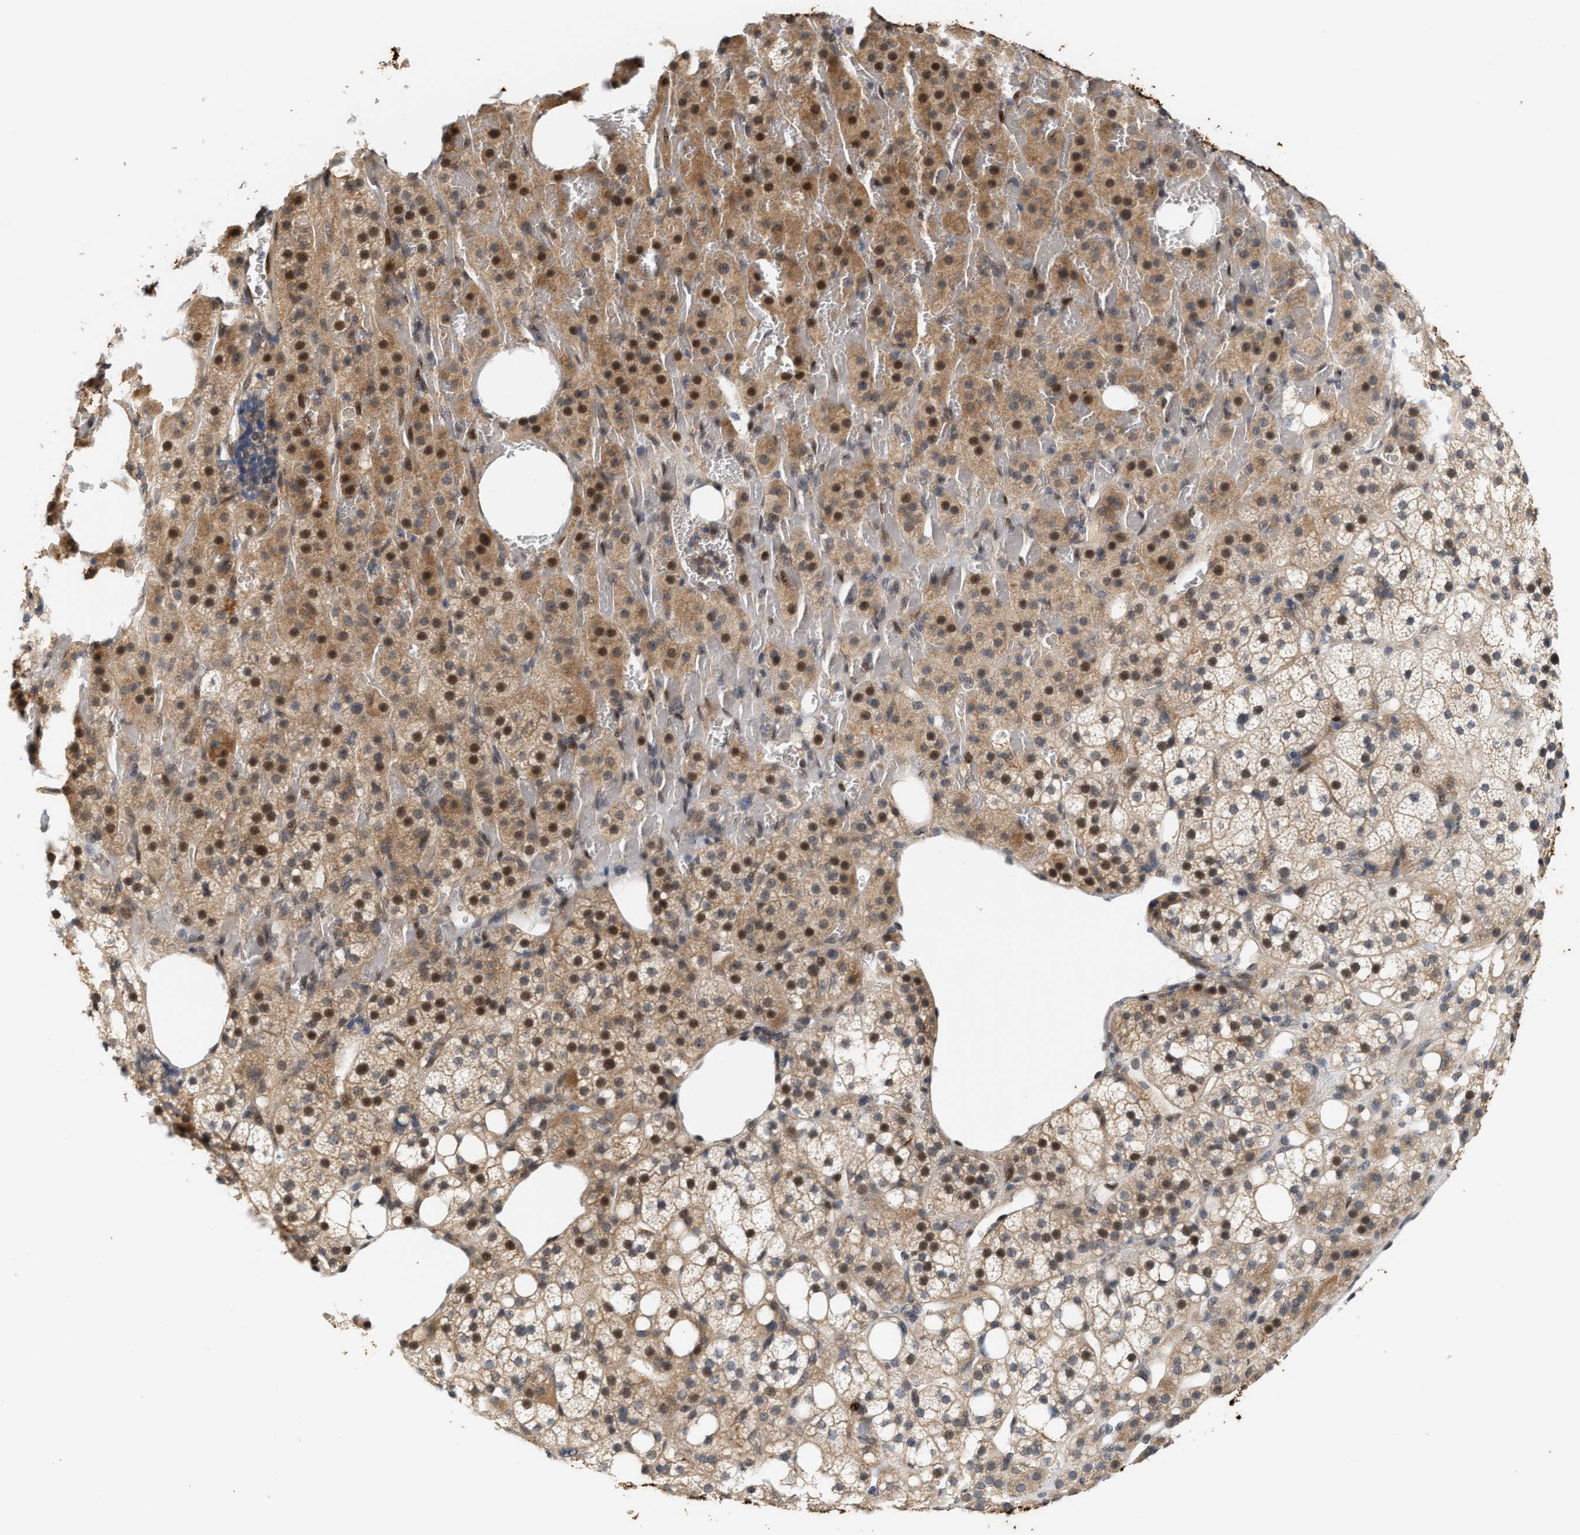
{"staining": {"intensity": "moderate", "quantity": ">75%", "location": "cytoplasmic/membranous,nuclear"}, "tissue": "adrenal gland", "cell_type": "Glandular cells", "image_type": "normal", "snomed": [{"axis": "morphology", "description": "Normal tissue, NOS"}, {"axis": "topography", "description": "Adrenal gland"}], "caption": "Immunohistochemistry (IHC) micrograph of benign adrenal gland: human adrenal gland stained using immunohistochemistry shows medium levels of moderate protein expression localized specifically in the cytoplasmic/membranous,nuclear of glandular cells, appearing as a cytoplasmic/membranous,nuclear brown color.", "gene": "TCF4", "patient": {"sex": "female", "age": 59}}